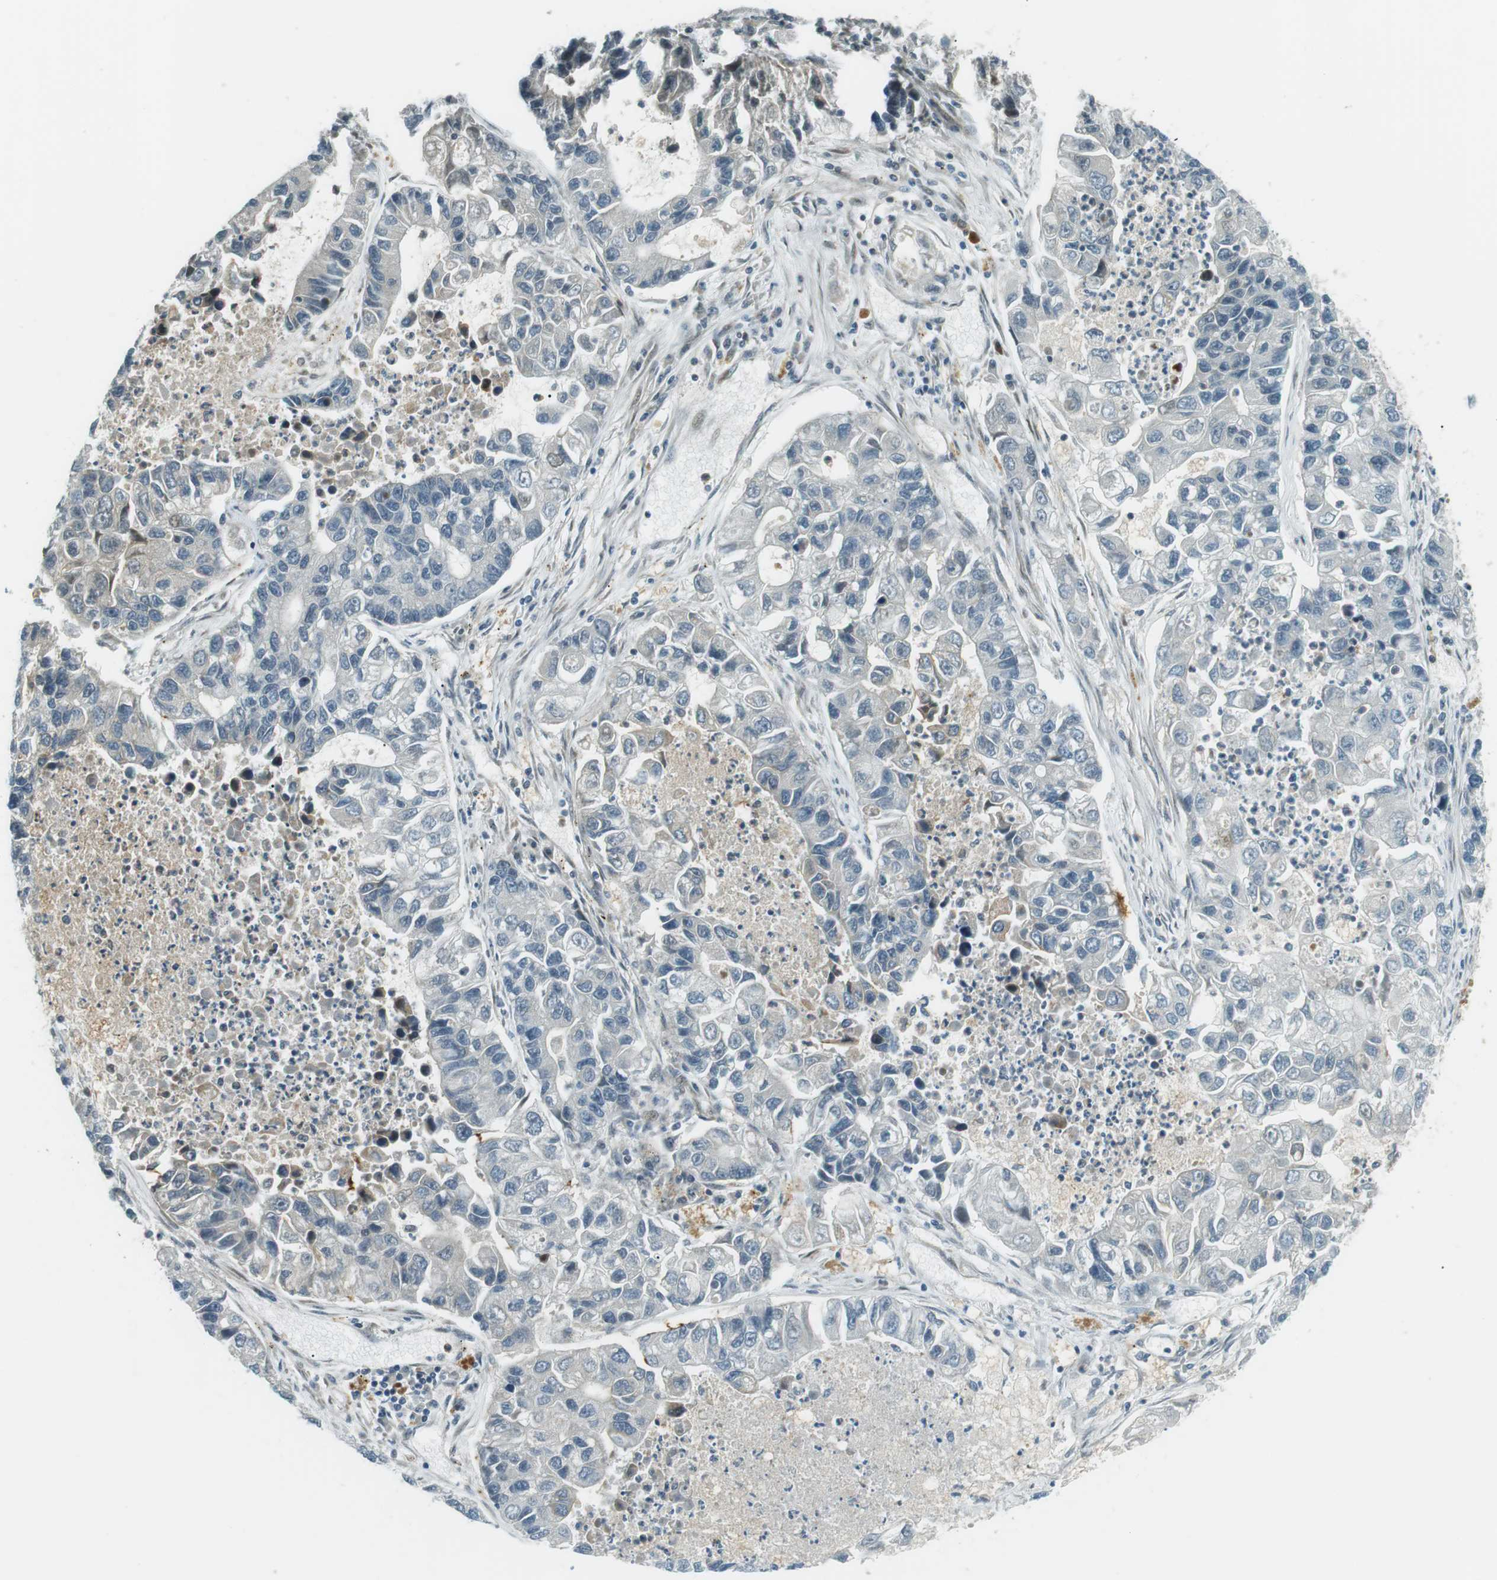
{"staining": {"intensity": "negative", "quantity": "none", "location": "none"}, "tissue": "lung cancer", "cell_type": "Tumor cells", "image_type": "cancer", "snomed": [{"axis": "morphology", "description": "Adenocarcinoma, NOS"}, {"axis": "topography", "description": "Lung"}], "caption": "The histopathology image exhibits no staining of tumor cells in lung adenocarcinoma.", "gene": "PJA1", "patient": {"sex": "female", "age": 51}}